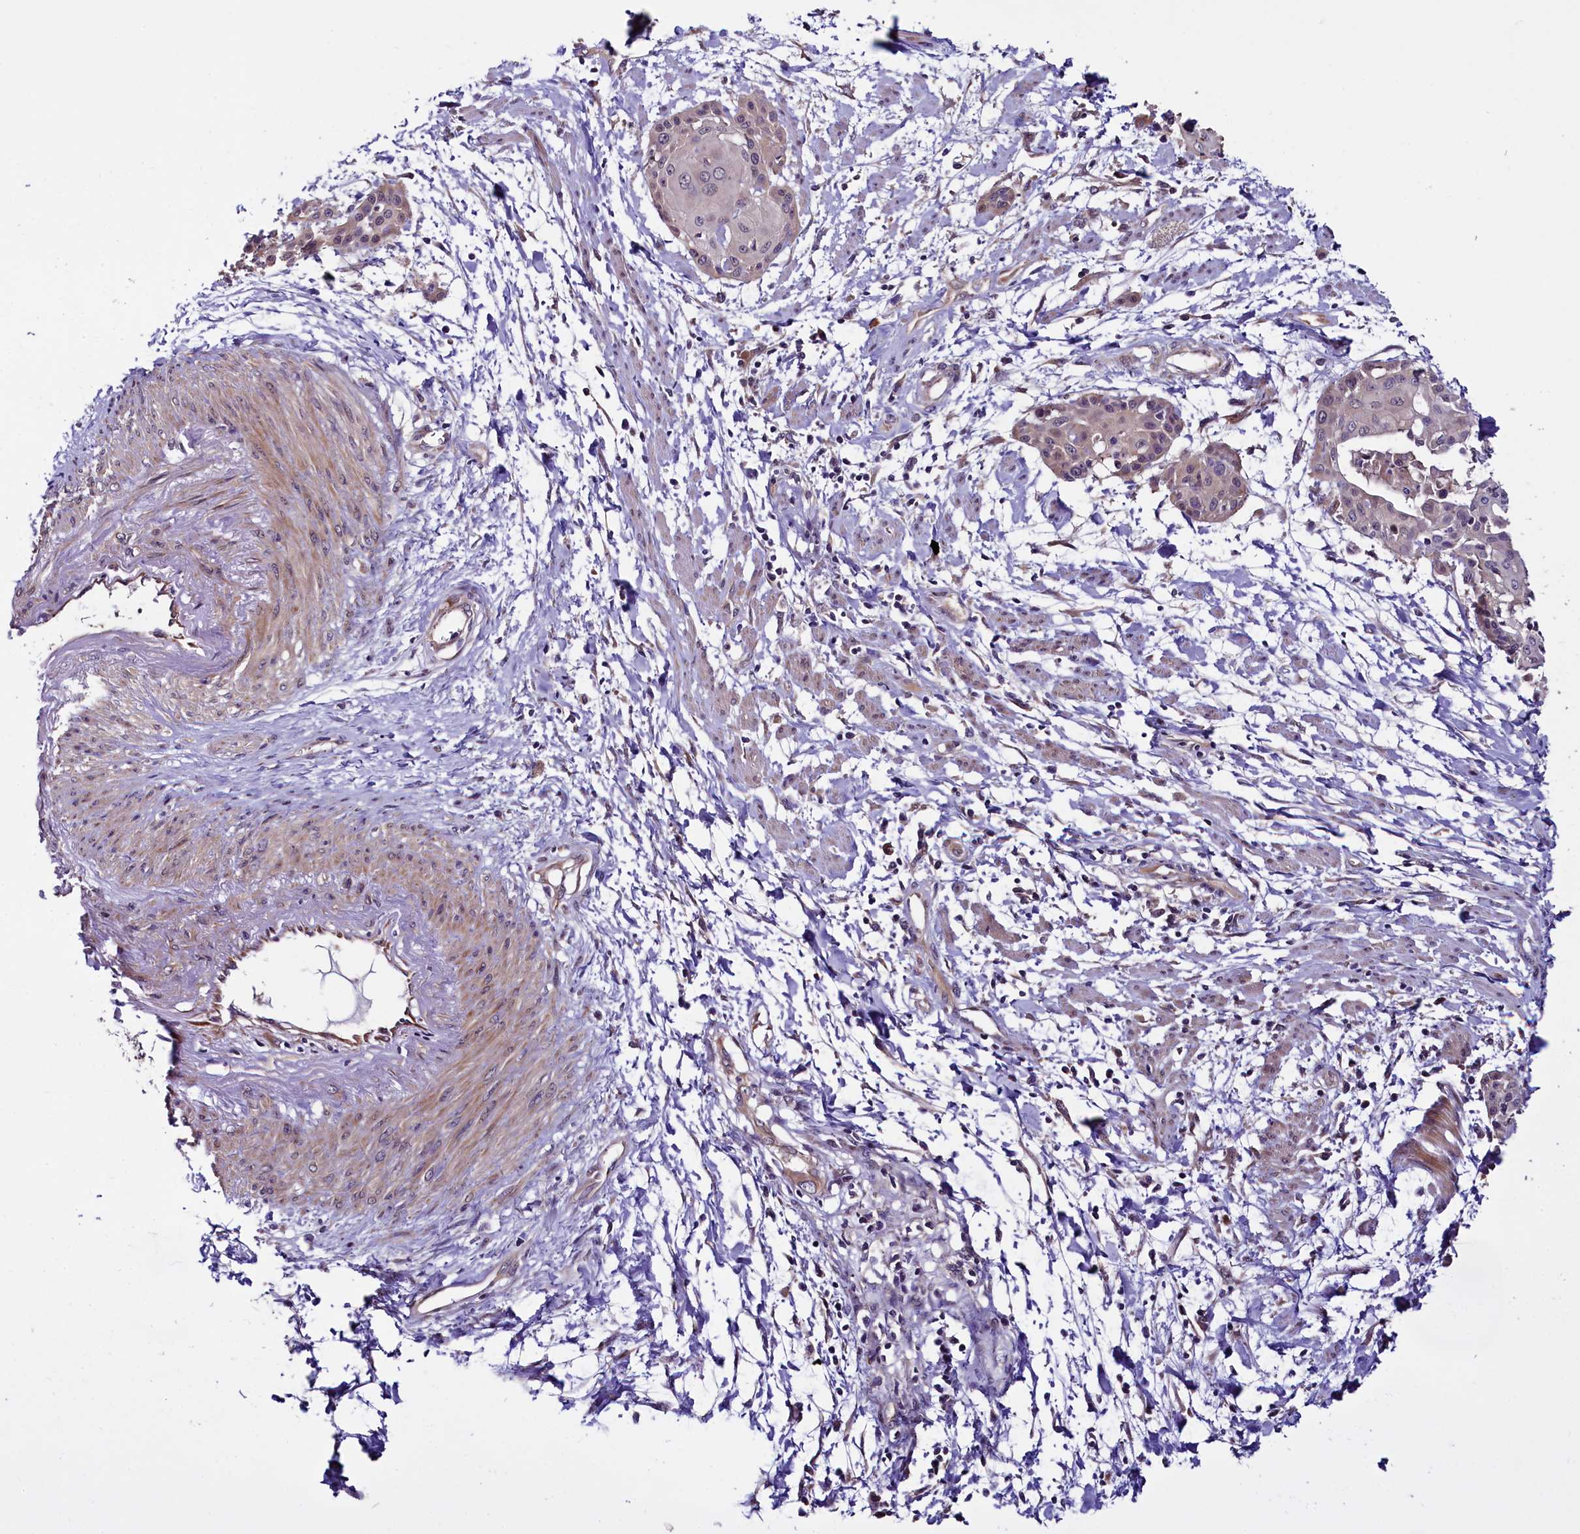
{"staining": {"intensity": "negative", "quantity": "none", "location": "none"}, "tissue": "cervical cancer", "cell_type": "Tumor cells", "image_type": "cancer", "snomed": [{"axis": "morphology", "description": "Squamous cell carcinoma, NOS"}, {"axis": "topography", "description": "Cervix"}], "caption": "A micrograph of cervical cancer (squamous cell carcinoma) stained for a protein displays no brown staining in tumor cells.", "gene": "RPUSD2", "patient": {"sex": "female", "age": 57}}